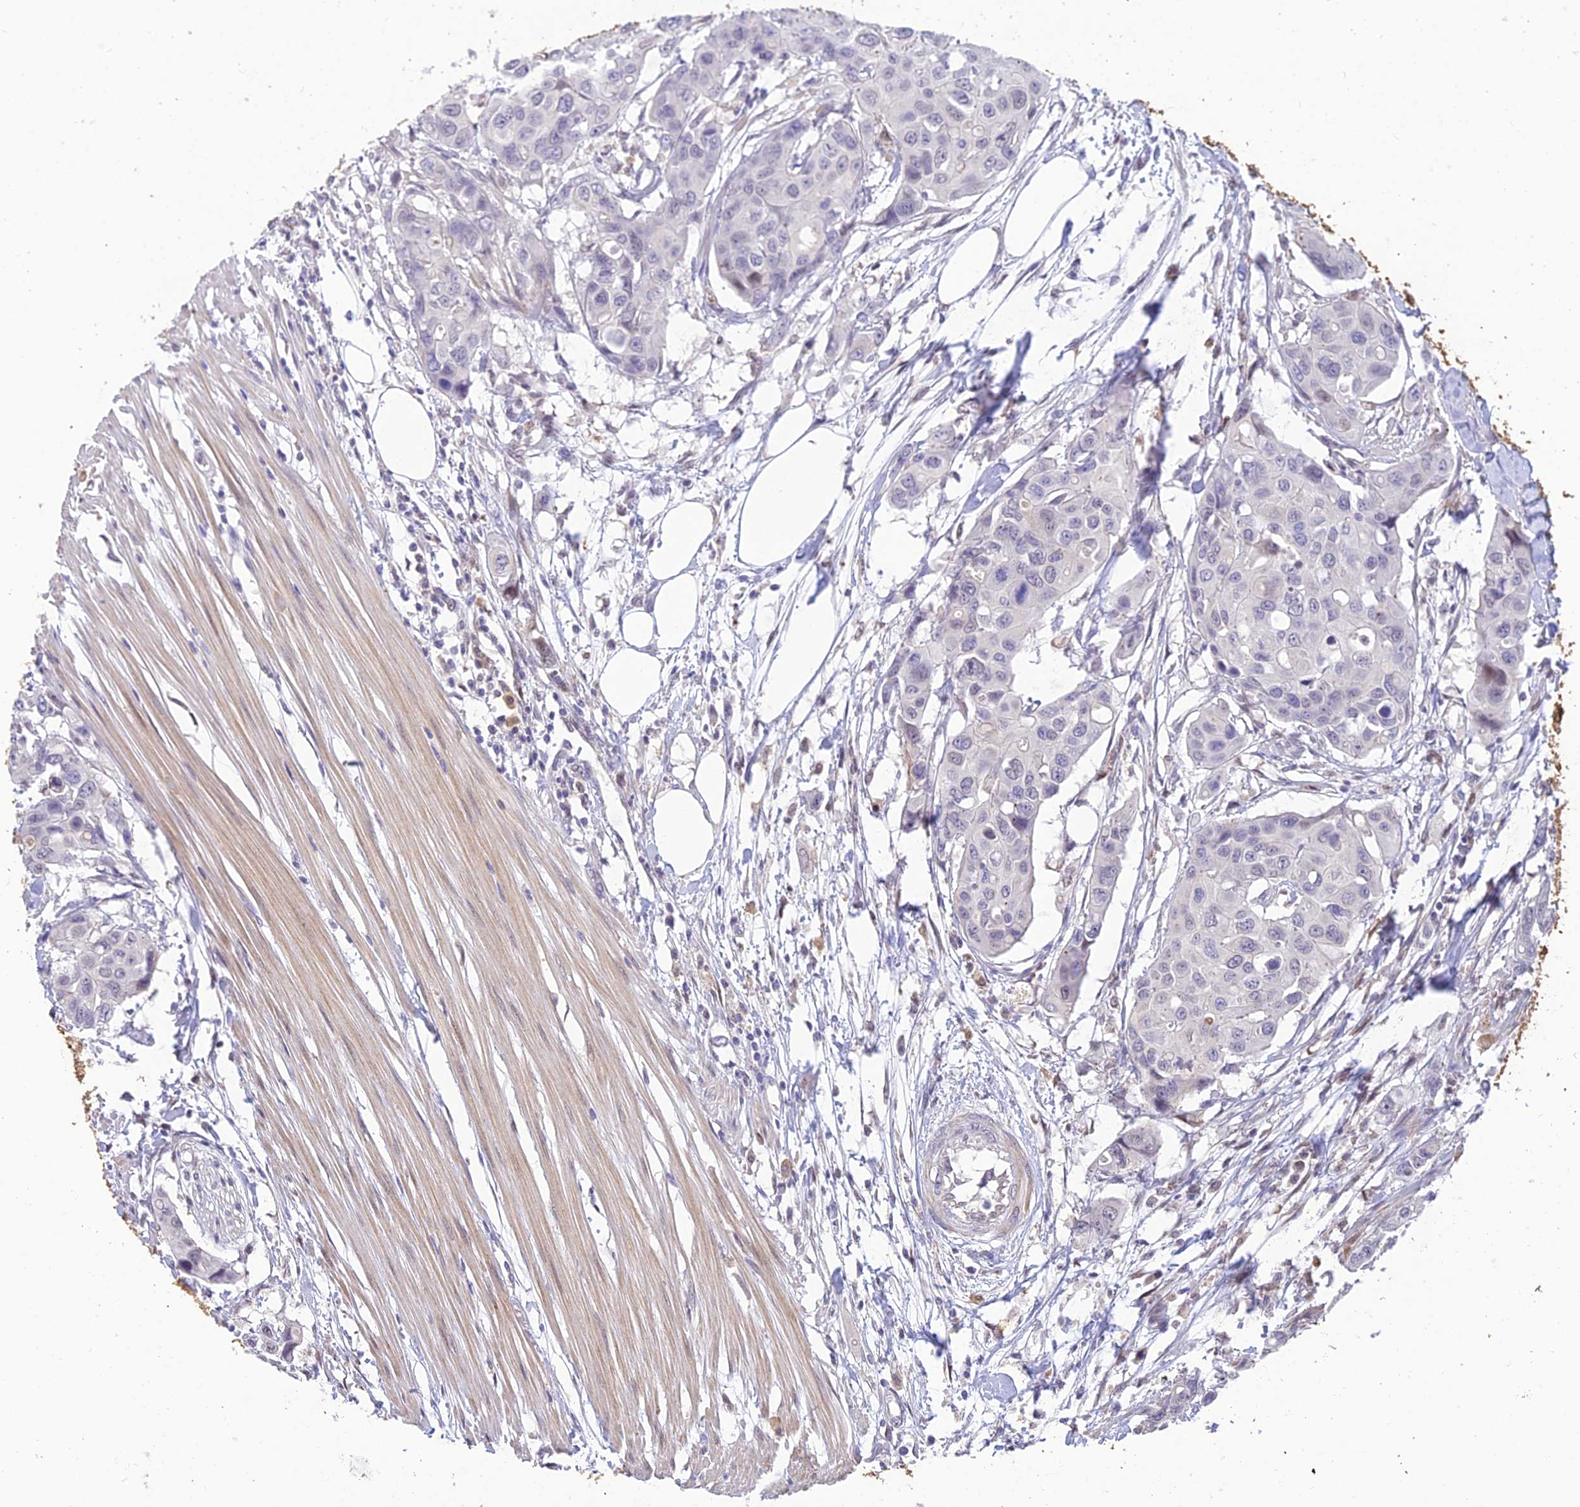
{"staining": {"intensity": "negative", "quantity": "none", "location": "none"}, "tissue": "colorectal cancer", "cell_type": "Tumor cells", "image_type": "cancer", "snomed": [{"axis": "morphology", "description": "Adenocarcinoma, NOS"}, {"axis": "topography", "description": "Colon"}], "caption": "Tumor cells show no significant protein expression in colorectal adenocarcinoma.", "gene": "BMT2", "patient": {"sex": "male", "age": 77}}